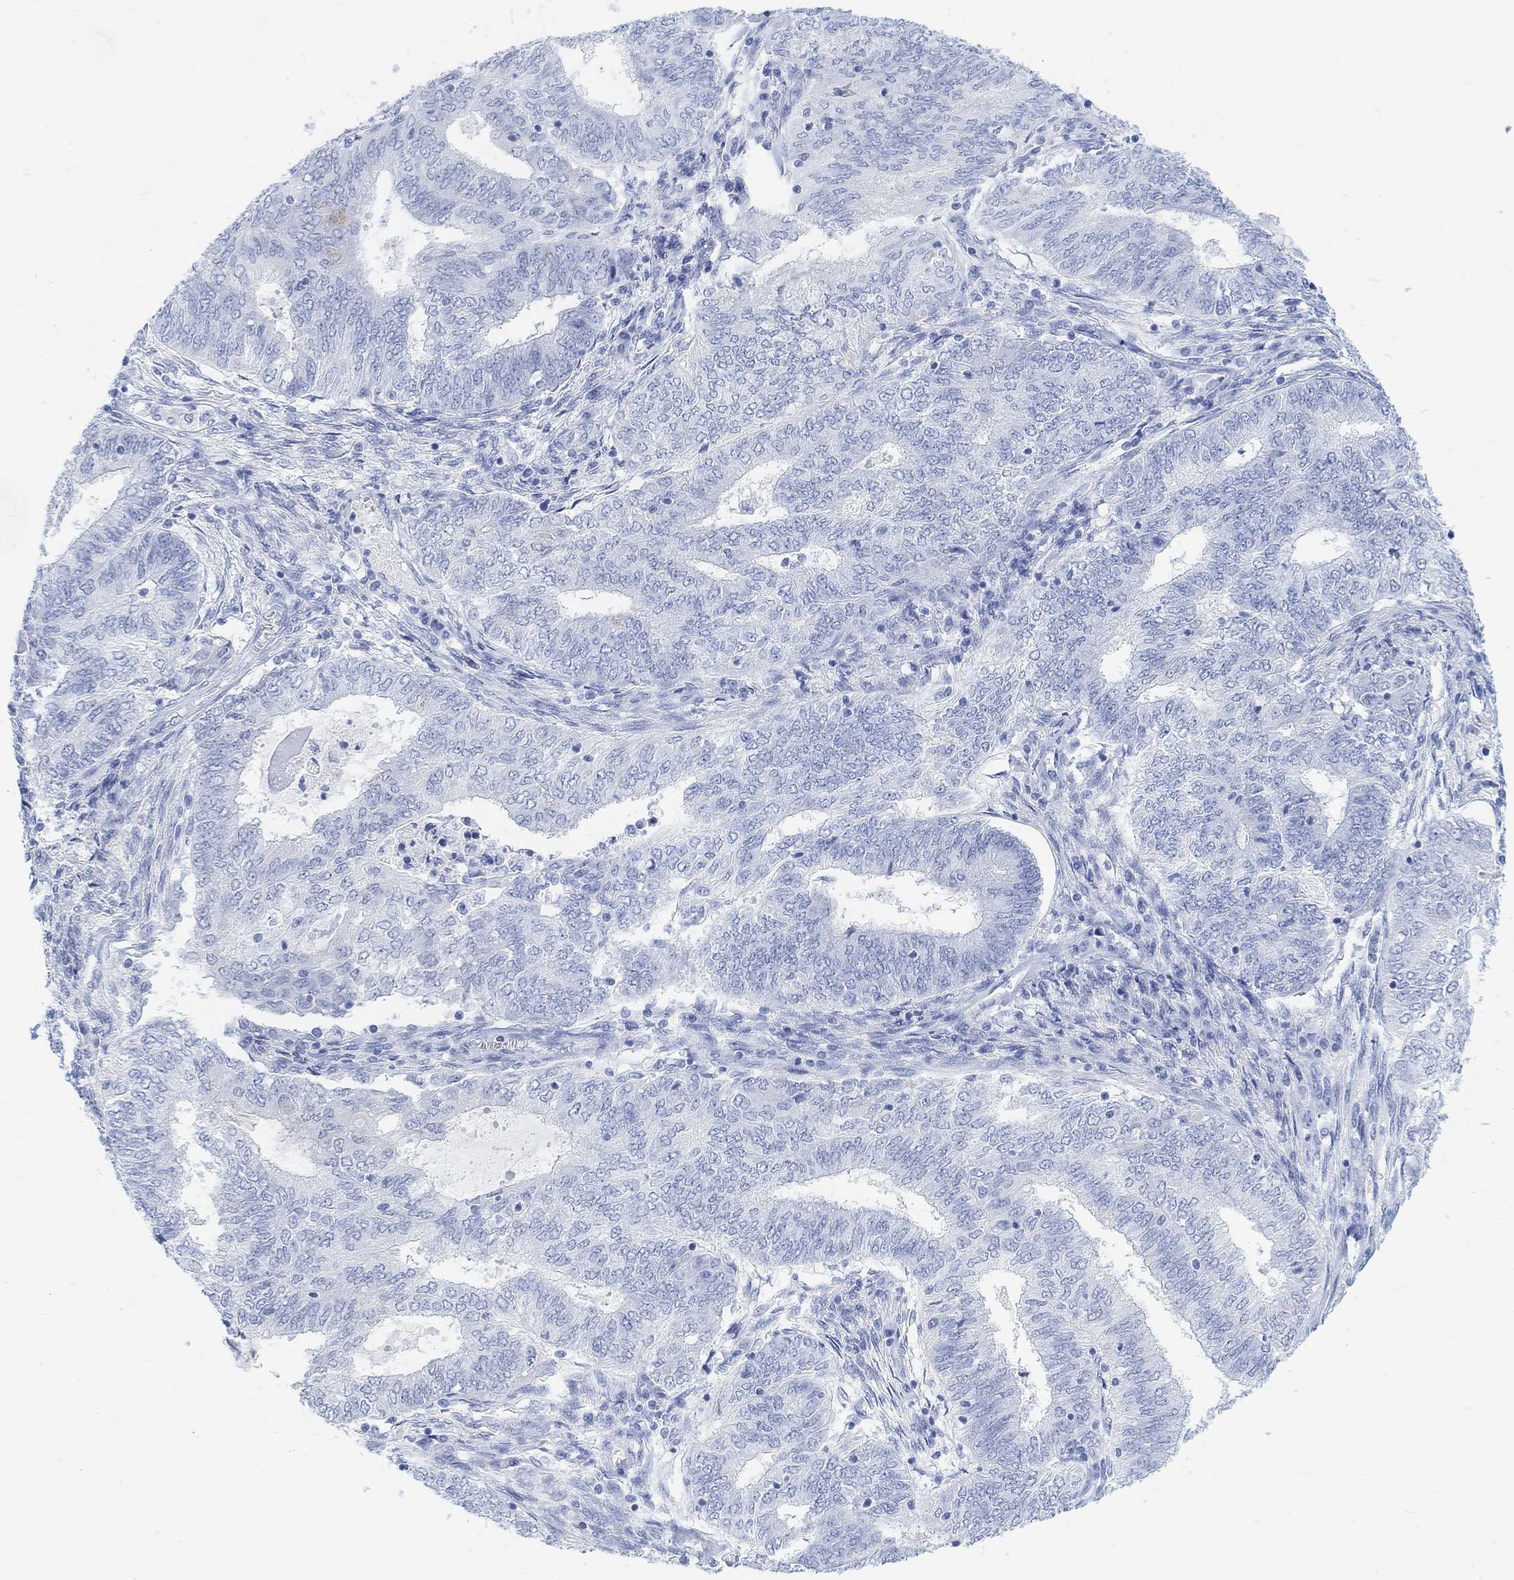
{"staining": {"intensity": "negative", "quantity": "none", "location": "none"}, "tissue": "endometrial cancer", "cell_type": "Tumor cells", "image_type": "cancer", "snomed": [{"axis": "morphology", "description": "Adenocarcinoma, NOS"}, {"axis": "topography", "description": "Endometrium"}], "caption": "Immunohistochemistry of adenocarcinoma (endometrial) demonstrates no positivity in tumor cells.", "gene": "ENO4", "patient": {"sex": "female", "age": 62}}